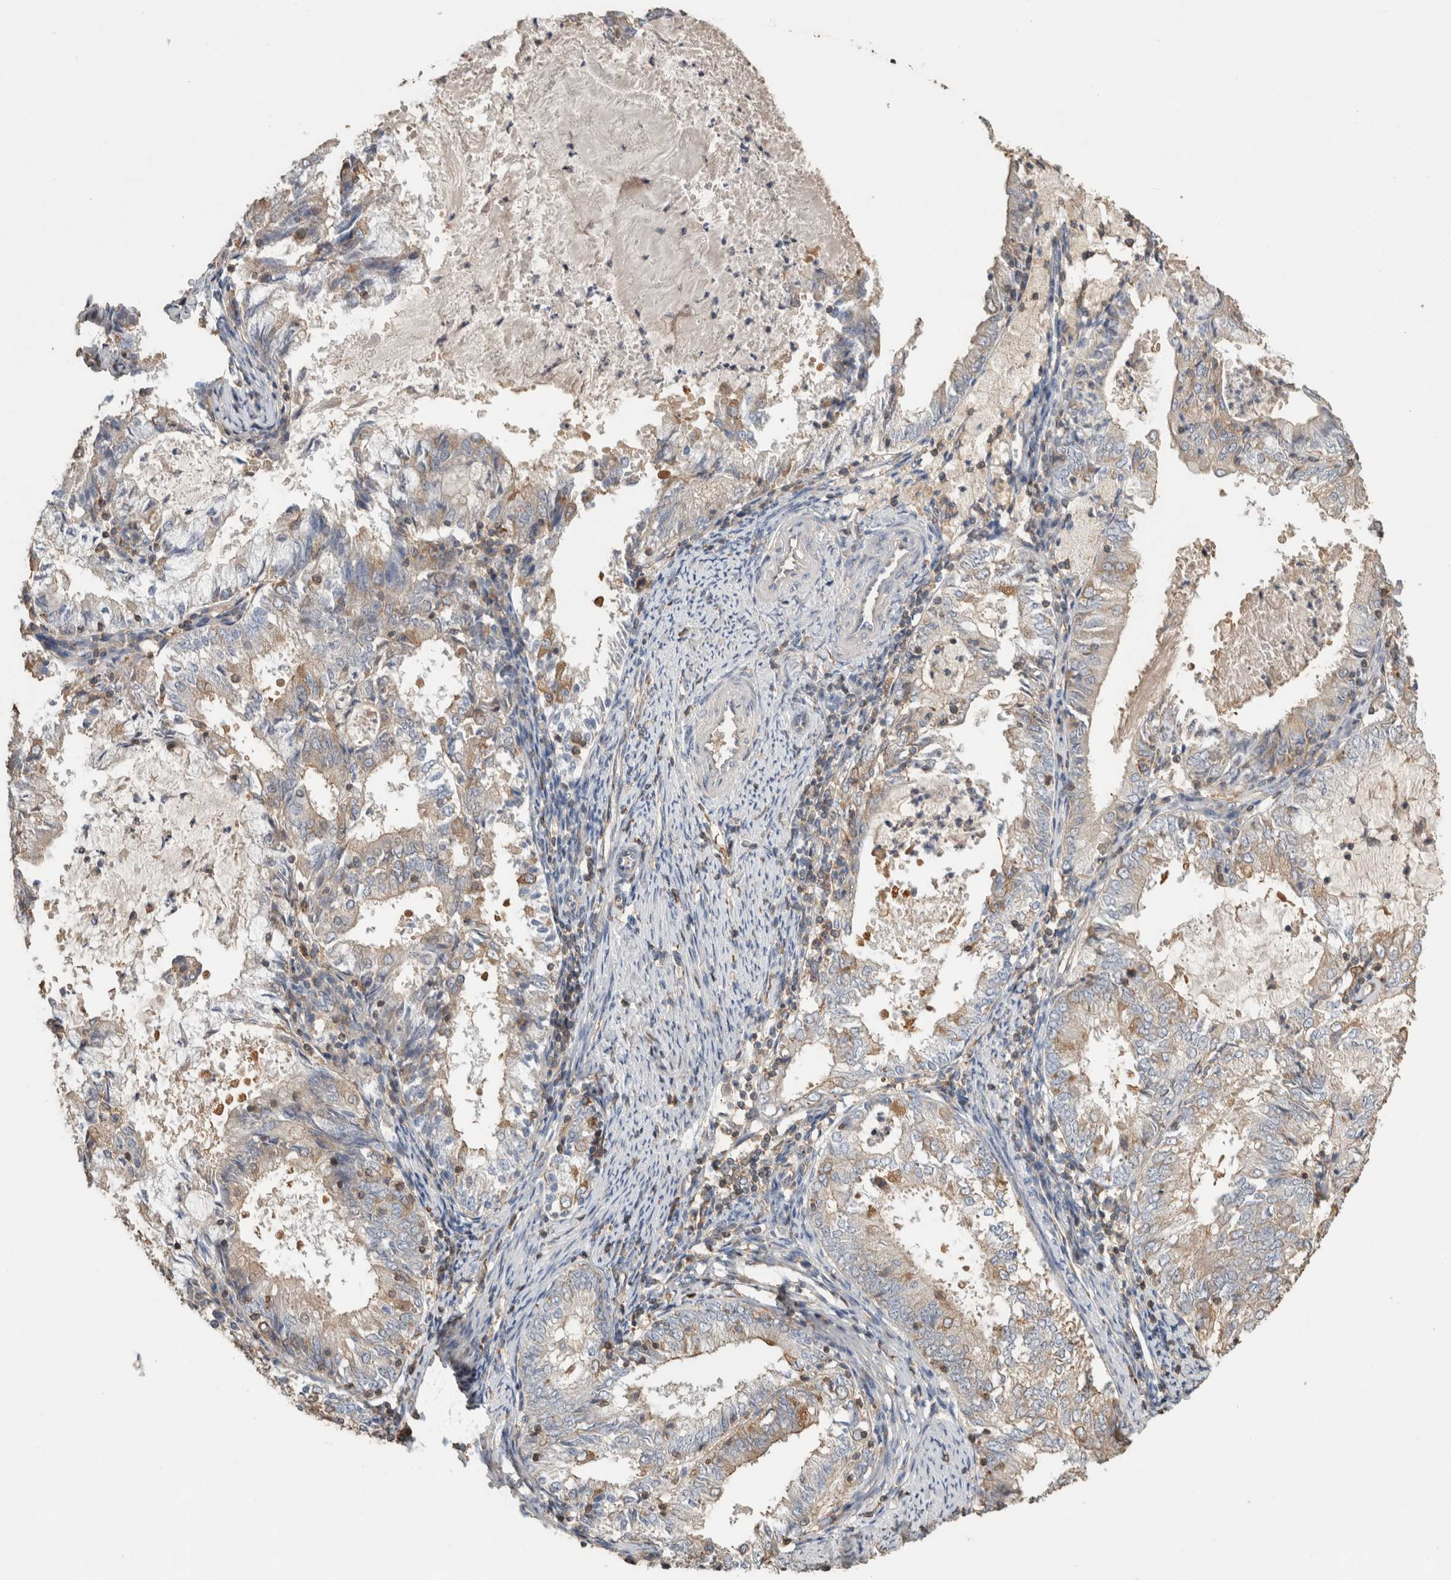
{"staining": {"intensity": "weak", "quantity": "<25%", "location": "cytoplasmic/membranous"}, "tissue": "endometrial cancer", "cell_type": "Tumor cells", "image_type": "cancer", "snomed": [{"axis": "morphology", "description": "Adenocarcinoma, NOS"}, {"axis": "topography", "description": "Endometrium"}], "caption": "Immunohistochemical staining of human endometrial cancer (adenocarcinoma) reveals no significant expression in tumor cells.", "gene": "EIF4G3", "patient": {"sex": "female", "age": 57}}